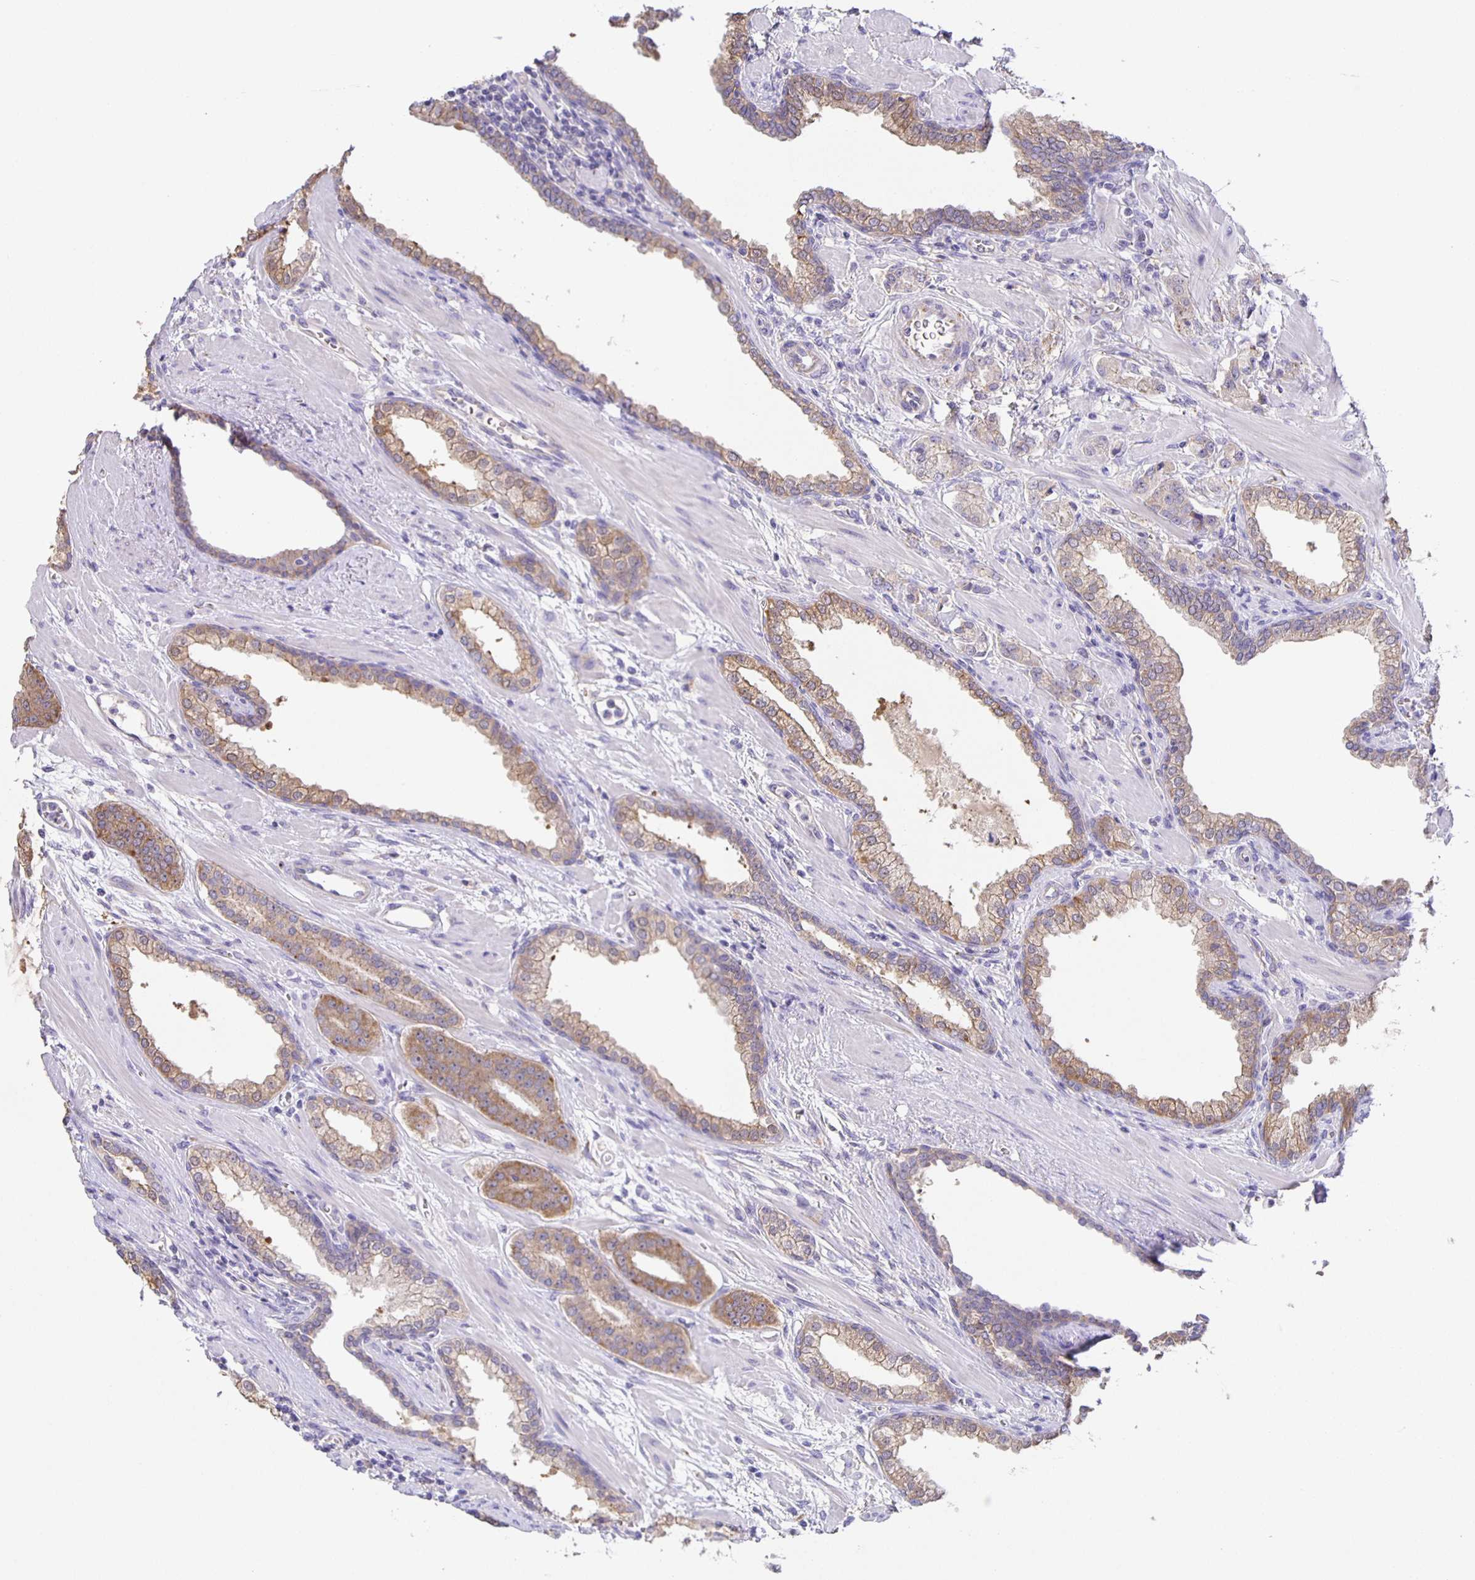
{"staining": {"intensity": "moderate", "quantity": "25%-75%", "location": "cytoplasmic/membranous"}, "tissue": "prostate cancer", "cell_type": "Tumor cells", "image_type": "cancer", "snomed": [{"axis": "morphology", "description": "Adenocarcinoma, High grade"}, {"axis": "topography", "description": "Prostate"}], "caption": "Protein expression analysis of high-grade adenocarcinoma (prostate) demonstrates moderate cytoplasmic/membranous staining in about 25%-75% of tumor cells.", "gene": "JMJD4", "patient": {"sex": "male", "age": 60}}